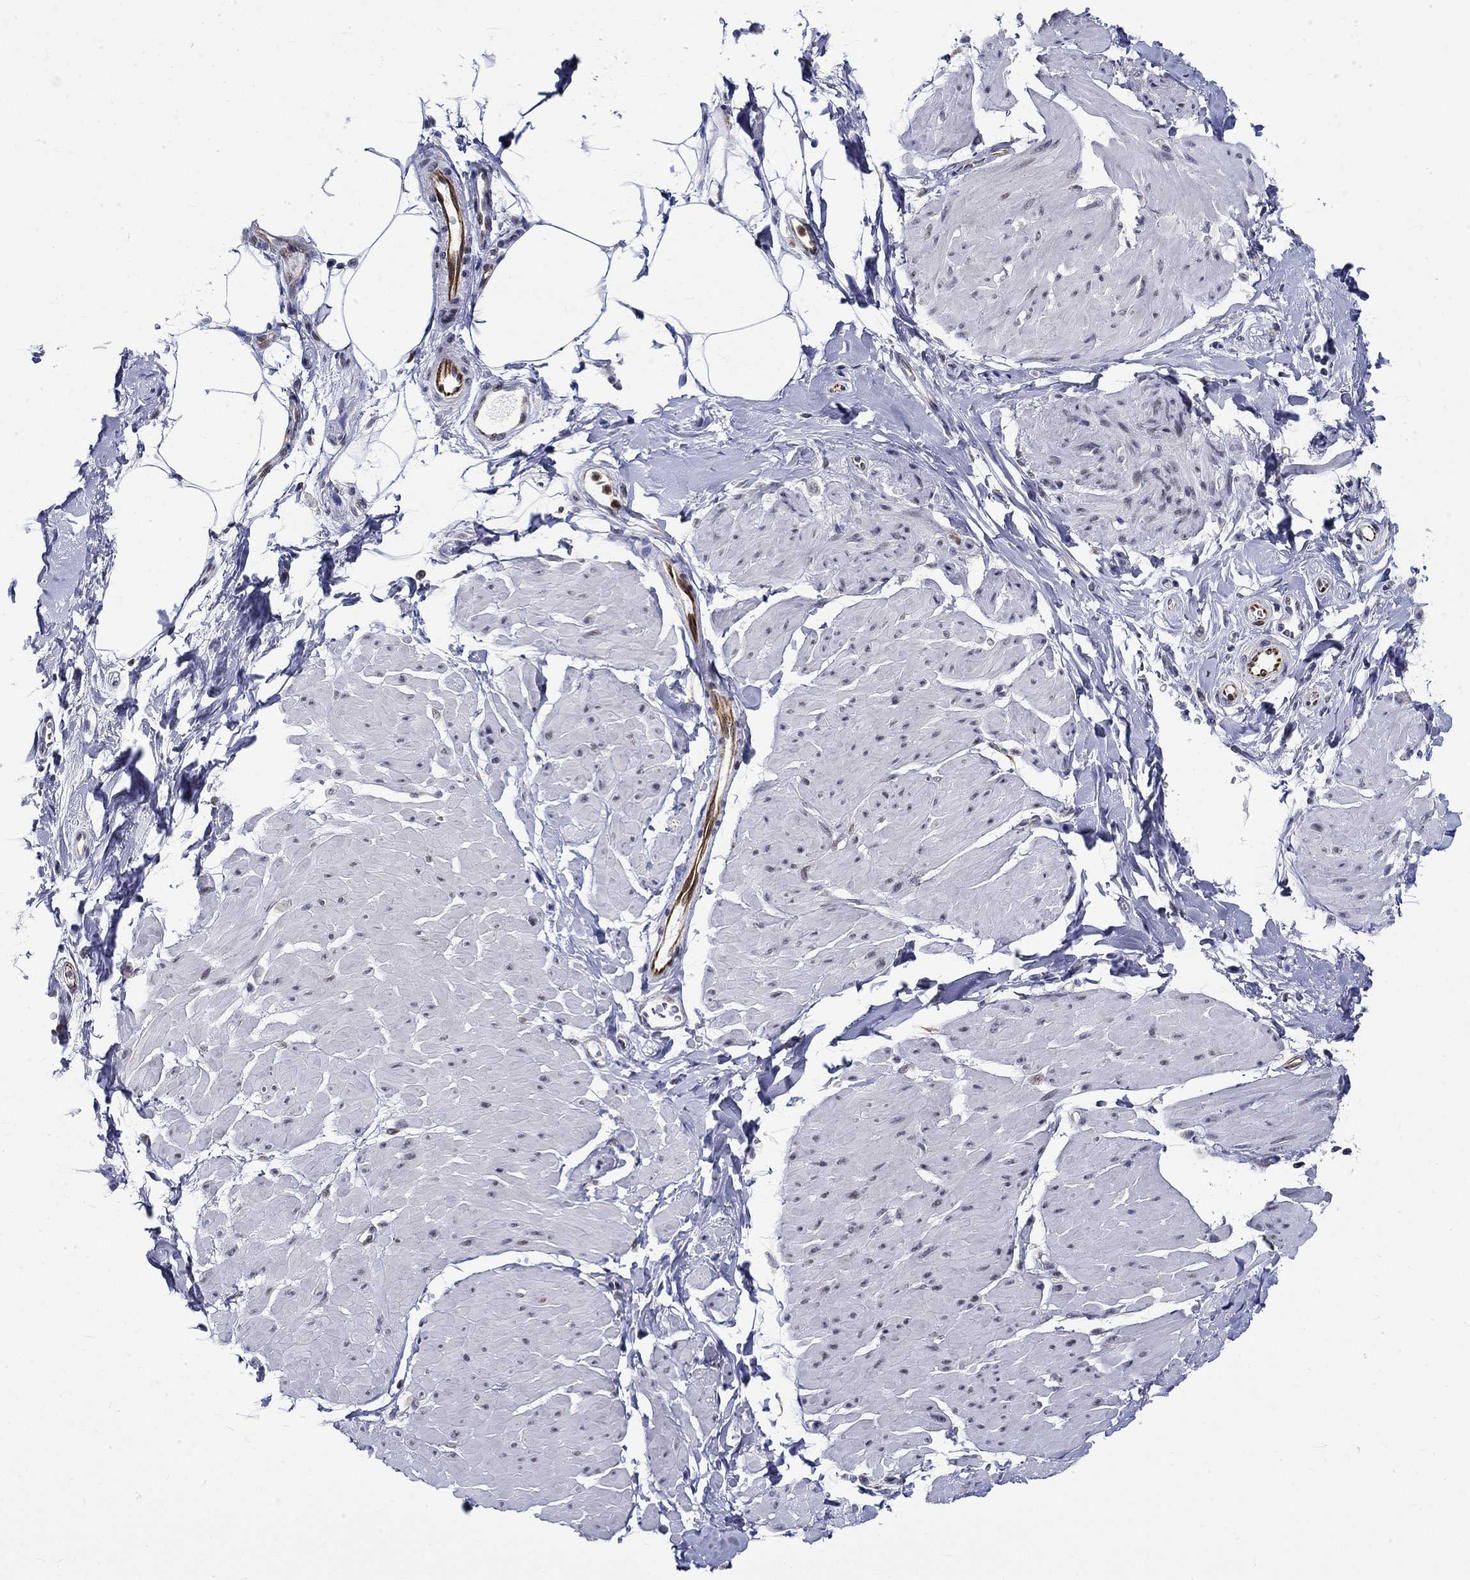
{"staining": {"intensity": "negative", "quantity": "none", "location": "none"}, "tissue": "smooth muscle", "cell_type": "Smooth muscle cells", "image_type": "normal", "snomed": [{"axis": "morphology", "description": "Normal tissue, NOS"}, {"axis": "topography", "description": "Adipose tissue"}, {"axis": "topography", "description": "Smooth muscle"}, {"axis": "topography", "description": "Peripheral nerve tissue"}], "caption": "Immunohistochemistry of unremarkable smooth muscle demonstrates no expression in smooth muscle cells. The staining was performed using DAB (3,3'-diaminobenzidine) to visualize the protein expression in brown, while the nuclei were stained in blue with hematoxylin (Magnification: 20x).", "gene": "ST6GALNAC1", "patient": {"sex": "male", "age": 83}}